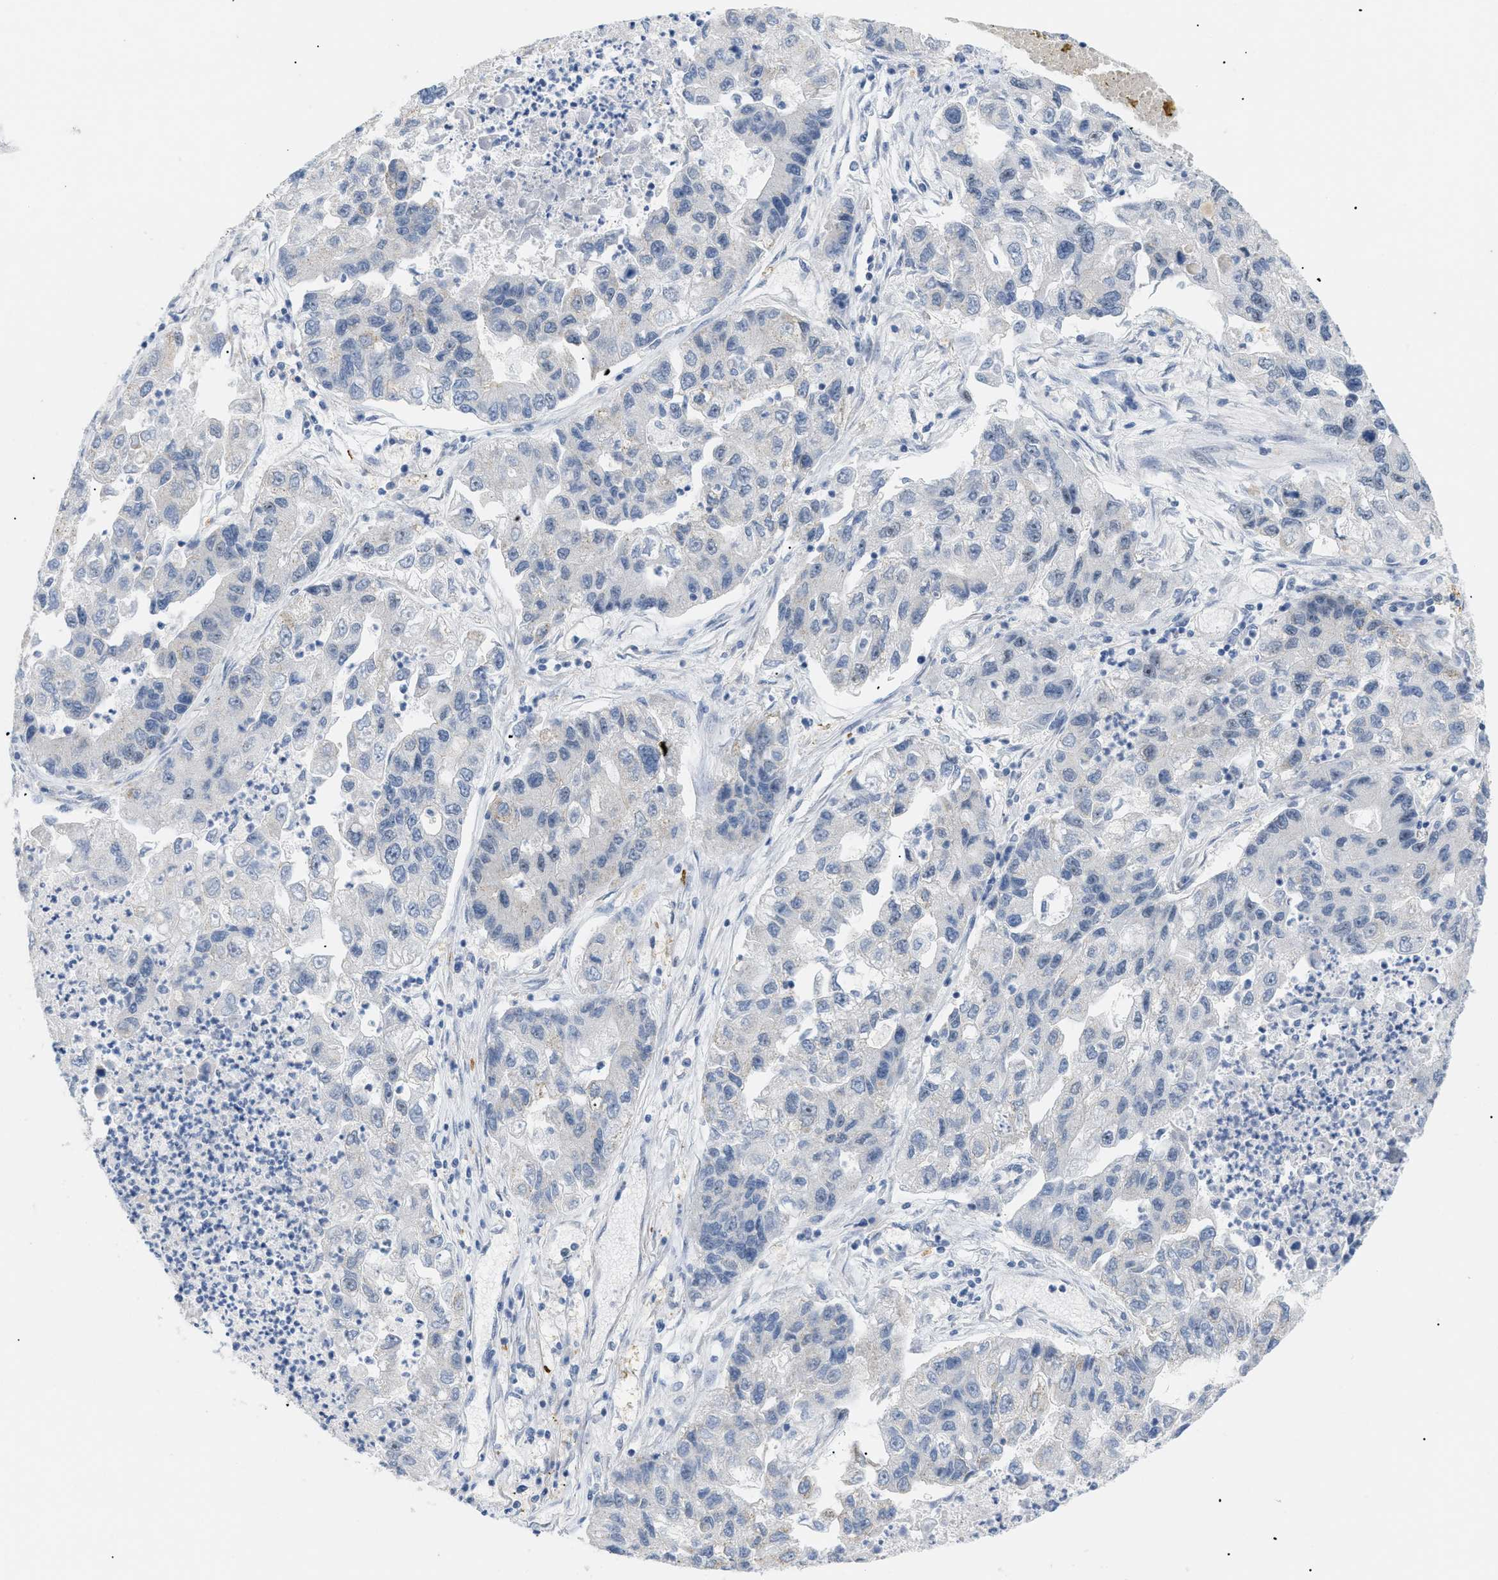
{"staining": {"intensity": "negative", "quantity": "none", "location": "none"}, "tissue": "lung cancer", "cell_type": "Tumor cells", "image_type": "cancer", "snomed": [{"axis": "morphology", "description": "Adenocarcinoma, NOS"}, {"axis": "topography", "description": "Lung"}], "caption": "Lung adenocarcinoma stained for a protein using IHC displays no staining tumor cells.", "gene": "MED1", "patient": {"sex": "female", "age": 51}}